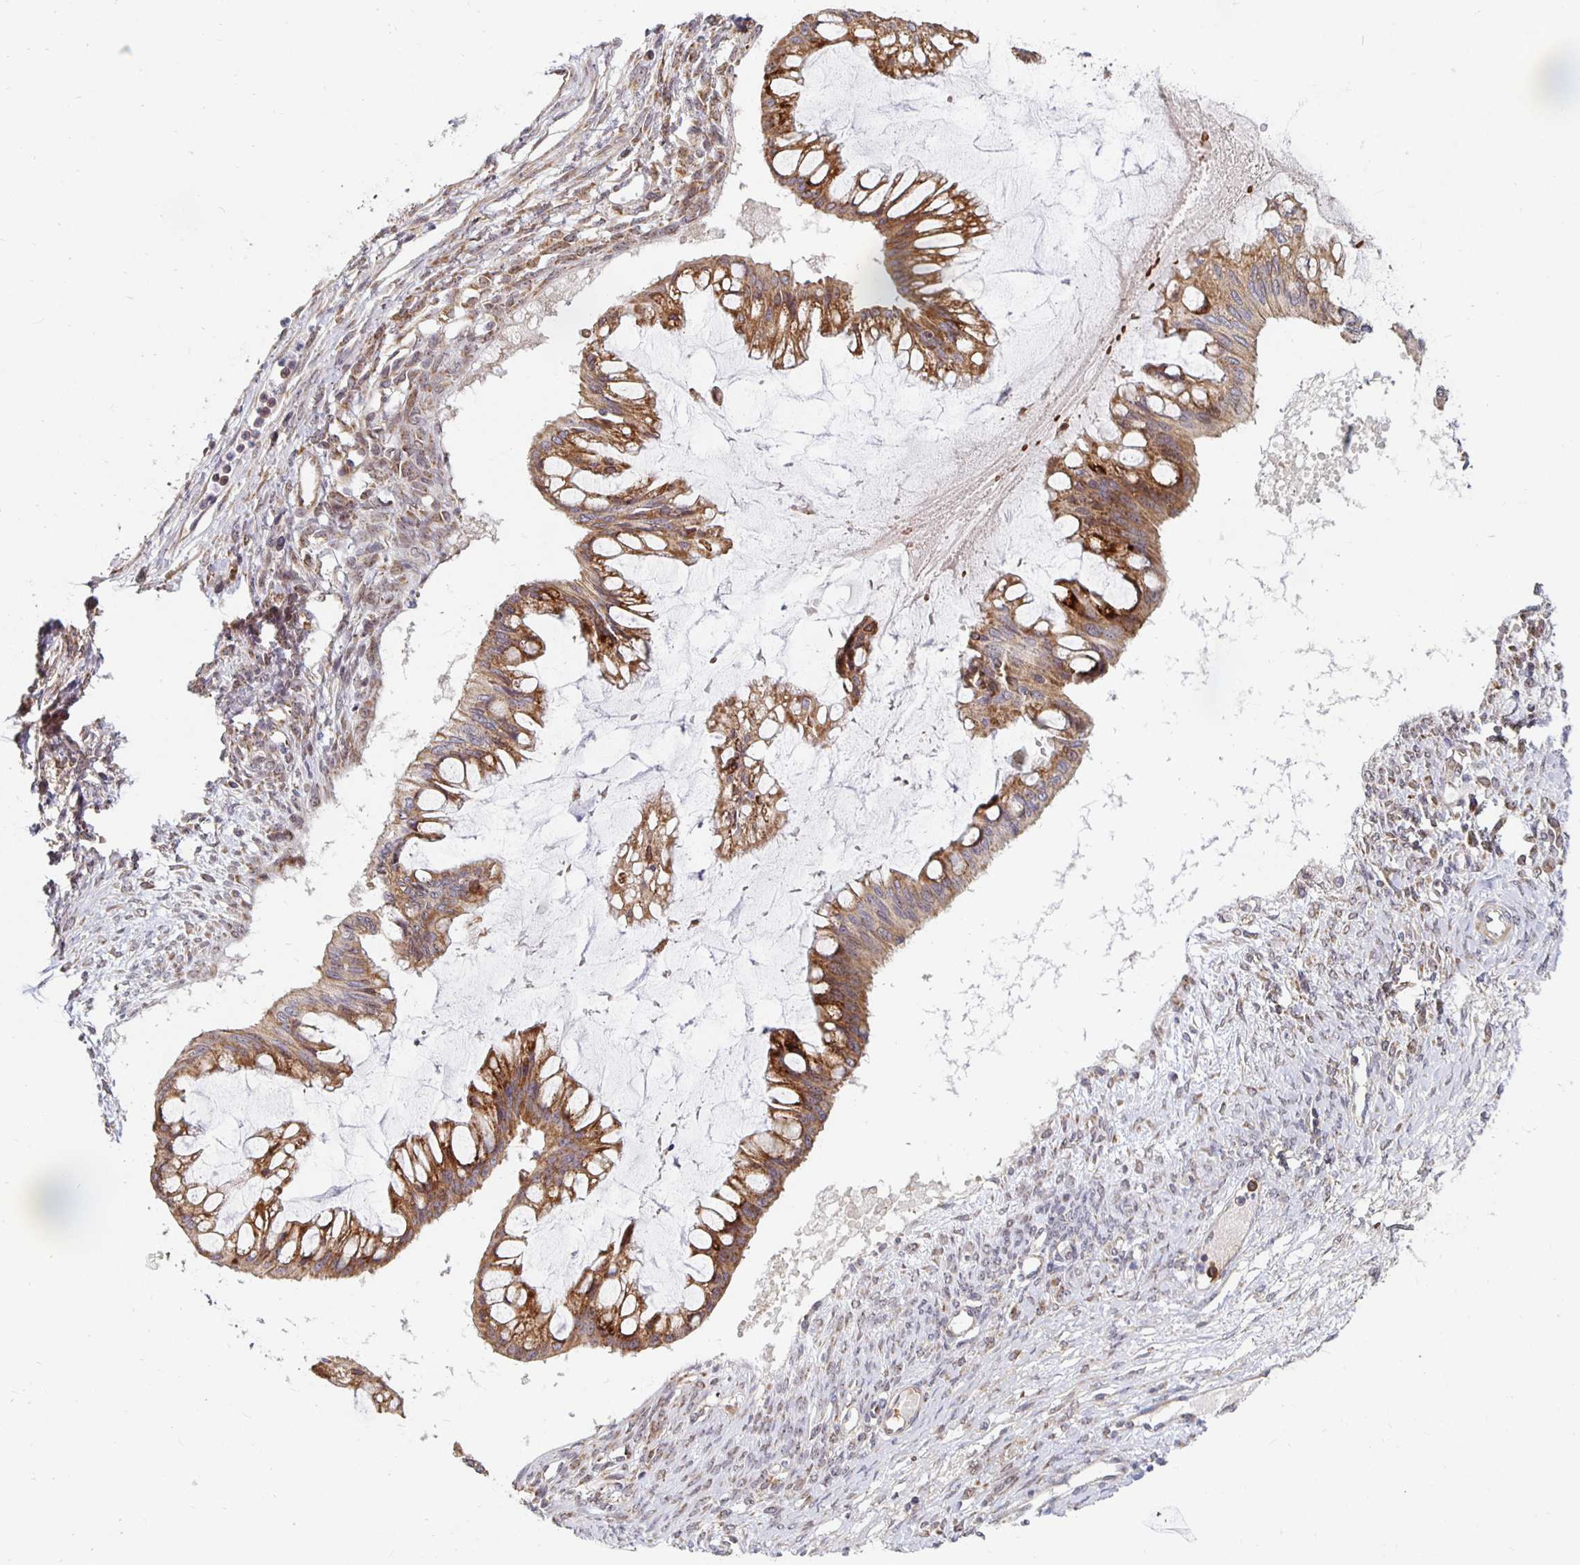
{"staining": {"intensity": "strong", "quantity": ">75%", "location": "cytoplasmic/membranous"}, "tissue": "ovarian cancer", "cell_type": "Tumor cells", "image_type": "cancer", "snomed": [{"axis": "morphology", "description": "Cystadenocarcinoma, mucinous, NOS"}, {"axis": "topography", "description": "Ovary"}], "caption": "A histopathology image showing strong cytoplasmic/membranous staining in approximately >75% of tumor cells in ovarian mucinous cystadenocarcinoma, as visualized by brown immunohistochemical staining.", "gene": "MRPL28", "patient": {"sex": "female", "age": 73}}